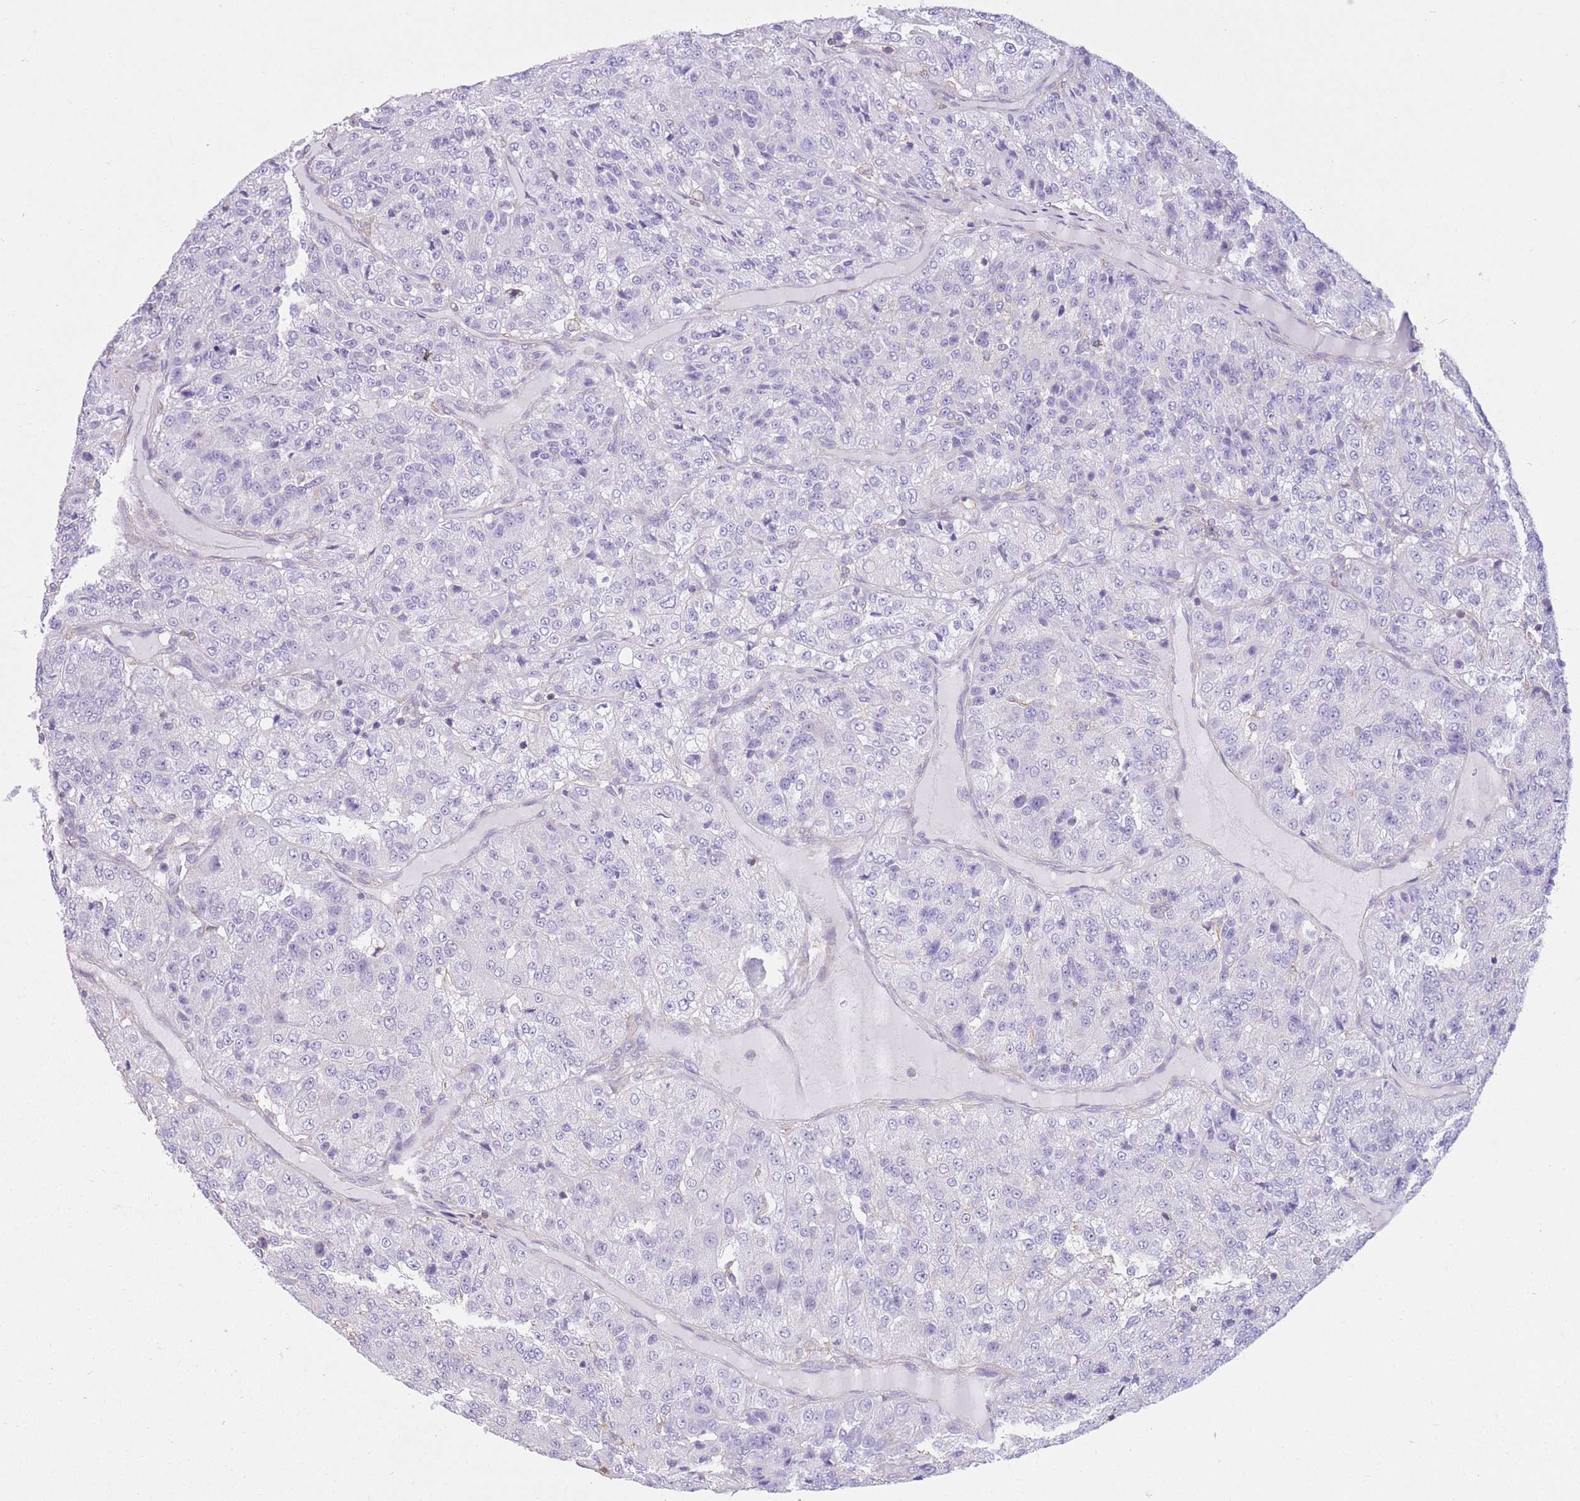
{"staining": {"intensity": "negative", "quantity": "none", "location": "none"}, "tissue": "renal cancer", "cell_type": "Tumor cells", "image_type": "cancer", "snomed": [{"axis": "morphology", "description": "Adenocarcinoma, NOS"}, {"axis": "topography", "description": "Kidney"}], "caption": "An IHC micrograph of renal adenocarcinoma is shown. There is no staining in tumor cells of renal adenocarcinoma.", "gene": "PDHA1", "patient": {"sex": "female", "age": 63}}